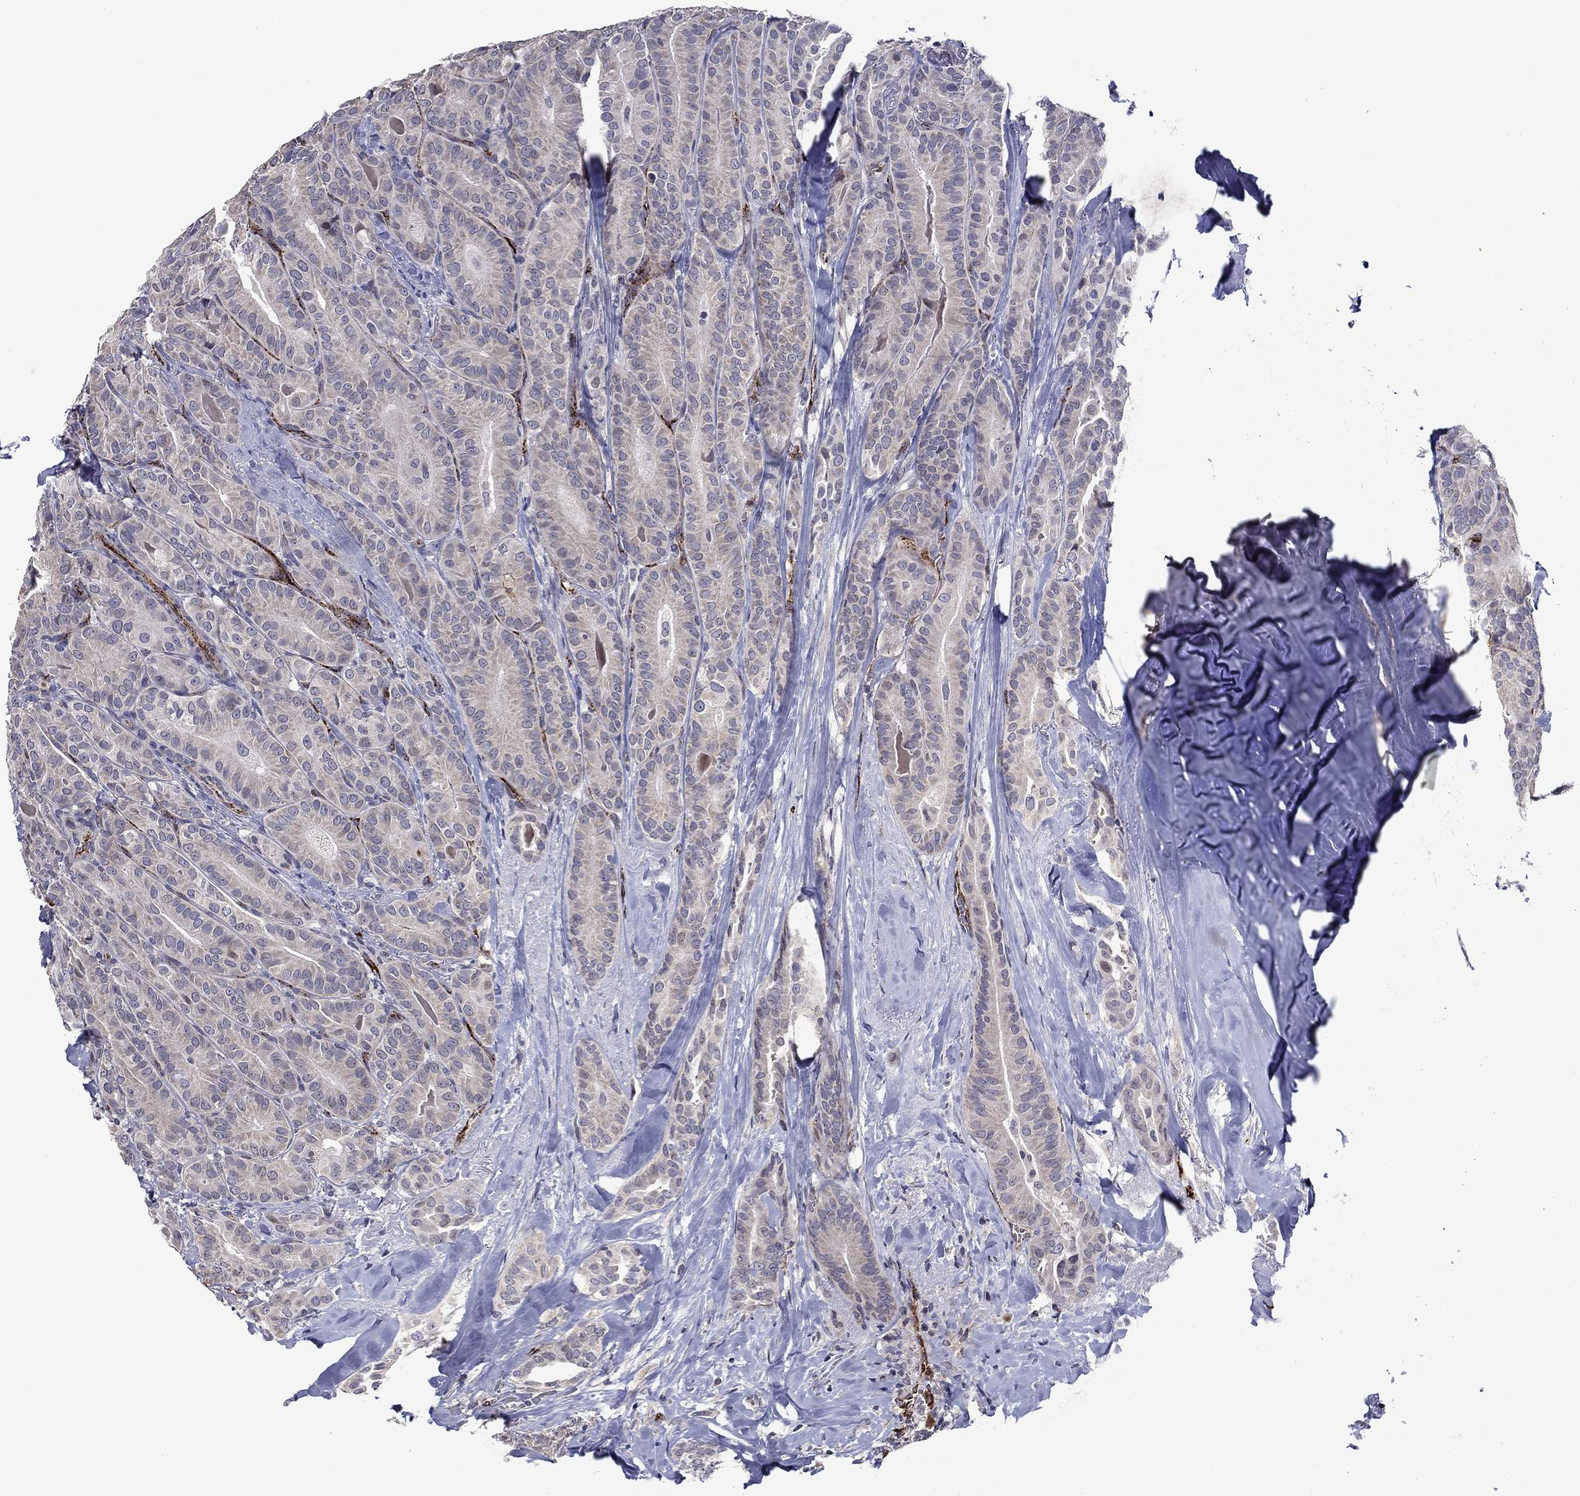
{"staining": {"intensity": "negative", "quantity": "none", "location": "none"}, "tissue": "thyroid cancer", "cell_type": "Tumor cells", "image_type": "cancer", "snomed": [{"axis": "morphology", "description": "Papillary adenocarcinoma, NOS"}, {"axis": "topography", "description": "Thyroid gland"}], "caption": "Tumor cells show no significant protein staining in papillary adenocarcinoma (thyroid). Brightfield microscopy of immunohistochemistry stained with DAB (3,3'-diaminobenzidine) (brown) and hematoxylin (blue), captured at high magnification.", "gene": "SLITRK1", "patient": {"sex": "male", "age": 61}}